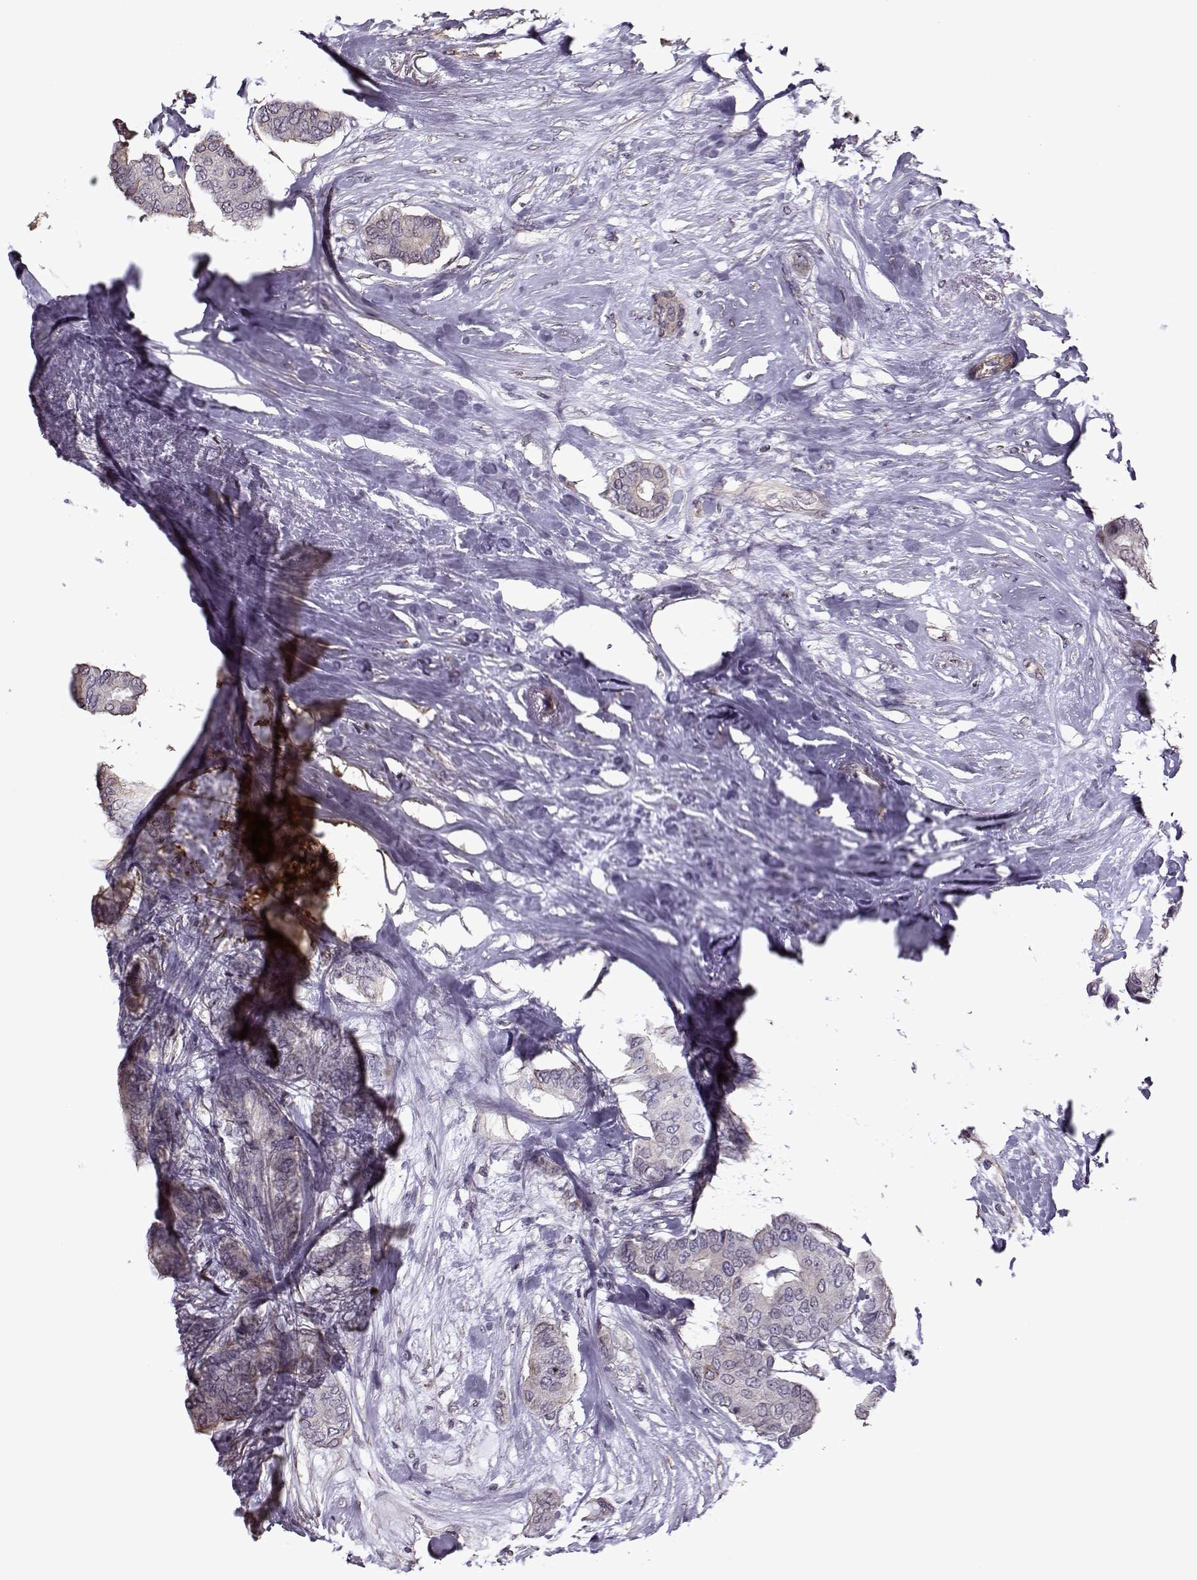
{"staining": {"intensity": "negative", "quantity": "none", "location": "none"}, "tissue": "breast cancer", "cell_type": "Tumor cells", "image_type": "cancer", "snomed": [{"axis": "morphology", "description": "Duct carcinoma"}, {"axis": "topography", "description": "Breast"}], "caption": "The immunohistochemistry histopathology image has no significant positivity in tumor cells of breast cancer (intraductal carcinoma) tissue.", "gene": "KRT9", "patient": {"sex": "female", "age": 75}}